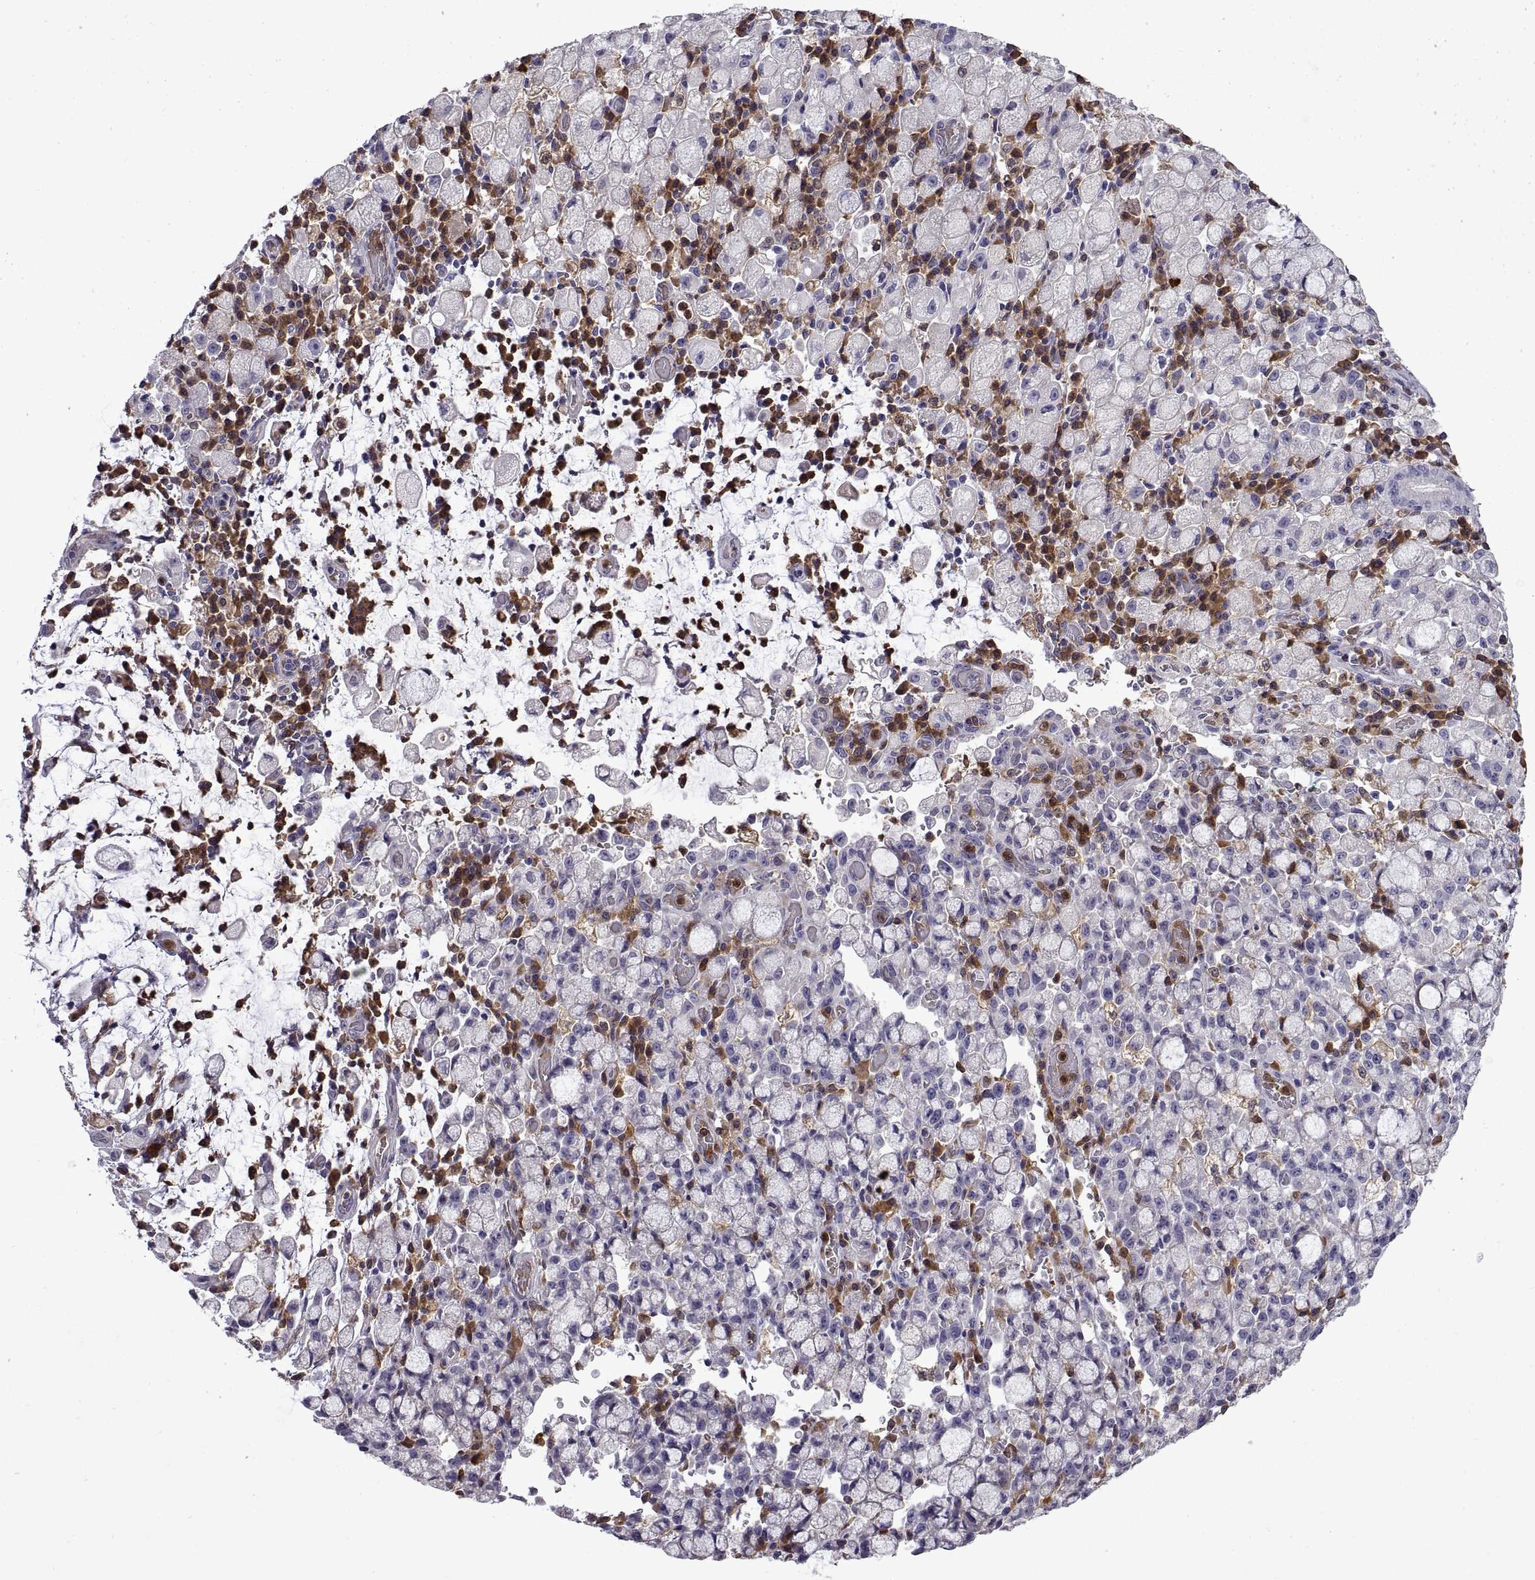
{"staining": {"intensity": "negative", "quantity": "none", "location": "none"}, "tissue": "stomach cancer", "cell_type": "Tumor cells", "image_type": "cancer", "snomed": [{"axis": "morphology", "description": "Adenocarcinoma, NOS"}, {"axis": "topography", "description": "Stomach"}], "caption": "The photomicrograph shows no staining of tumor cells in adenocarcinoma (stomach).", "gene": "DOK3", "patient": {"sex": "male", "age": 58}}